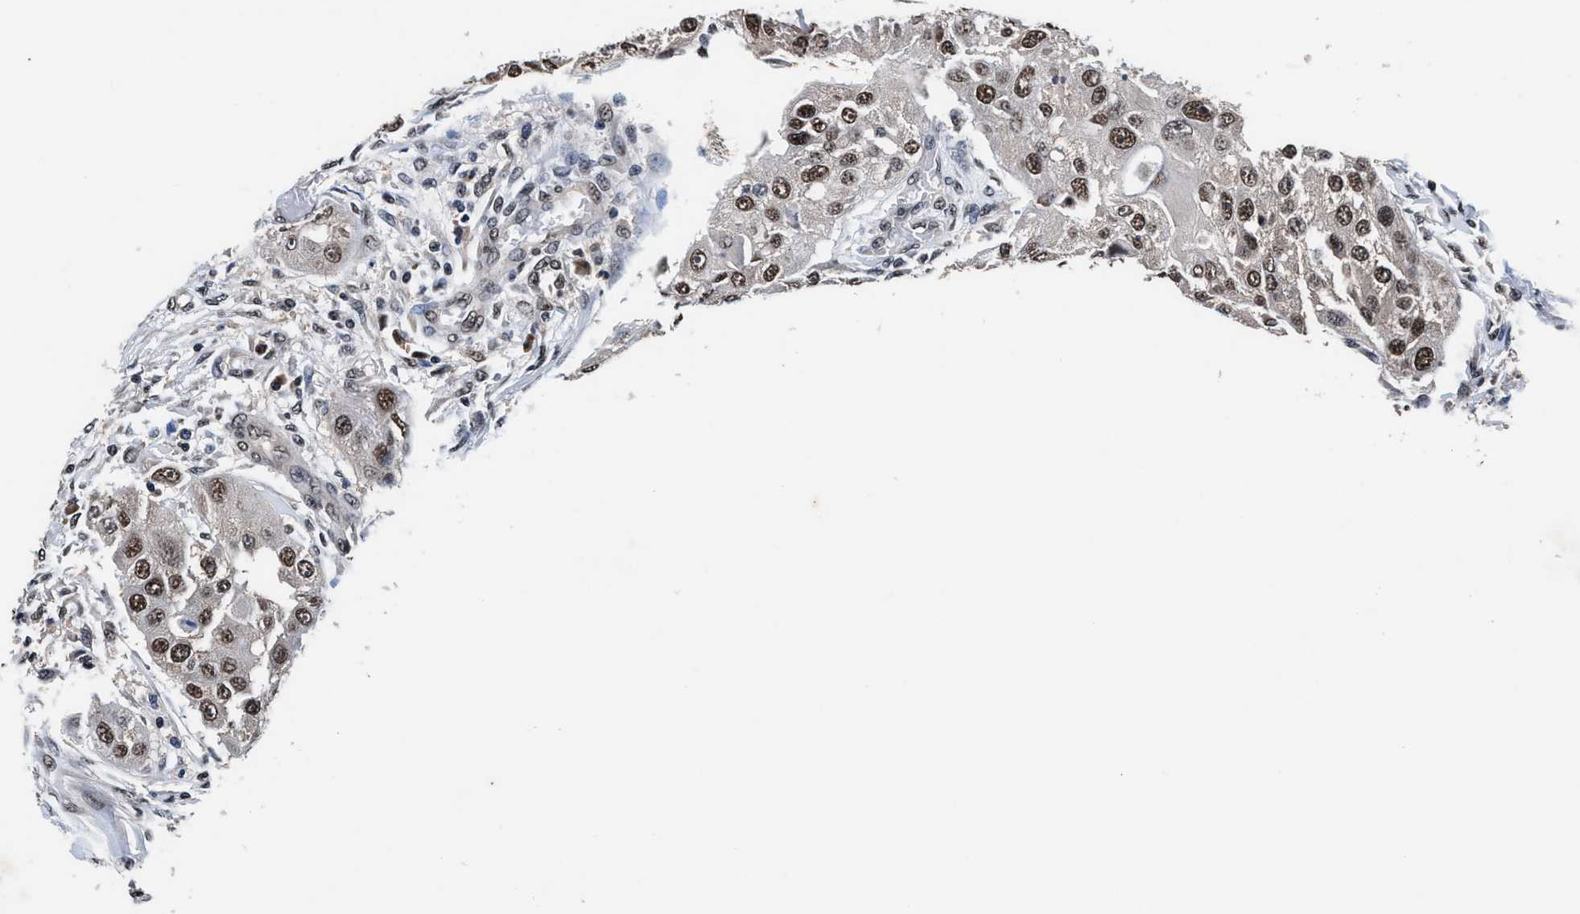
{"staining": {"intensity": "moderate", "quantity": ">75%", "location": "nuclear"}, "tissue": "head and neck cancer", "cell_type": "Tumor cells", "image_type": "cancer", "snomed": [{"axis": "morphology", "description": "Normal tissue, NOS"}, {"axis": "morphology", "description": "Squamous cell carcinoma, NOS"}, {"axis": "topography", "description": "Skeletal muscle"}, {"axis": "topography", "description": "Head-Neck"}], "caption": "This is an image of immunohistochemistry (IHC) staining of head and neck cancer, which shows moderate staining in the nuclear of tumor cells.", "gene": "USP16", "patient": {"sex": "male", "age": 51}}